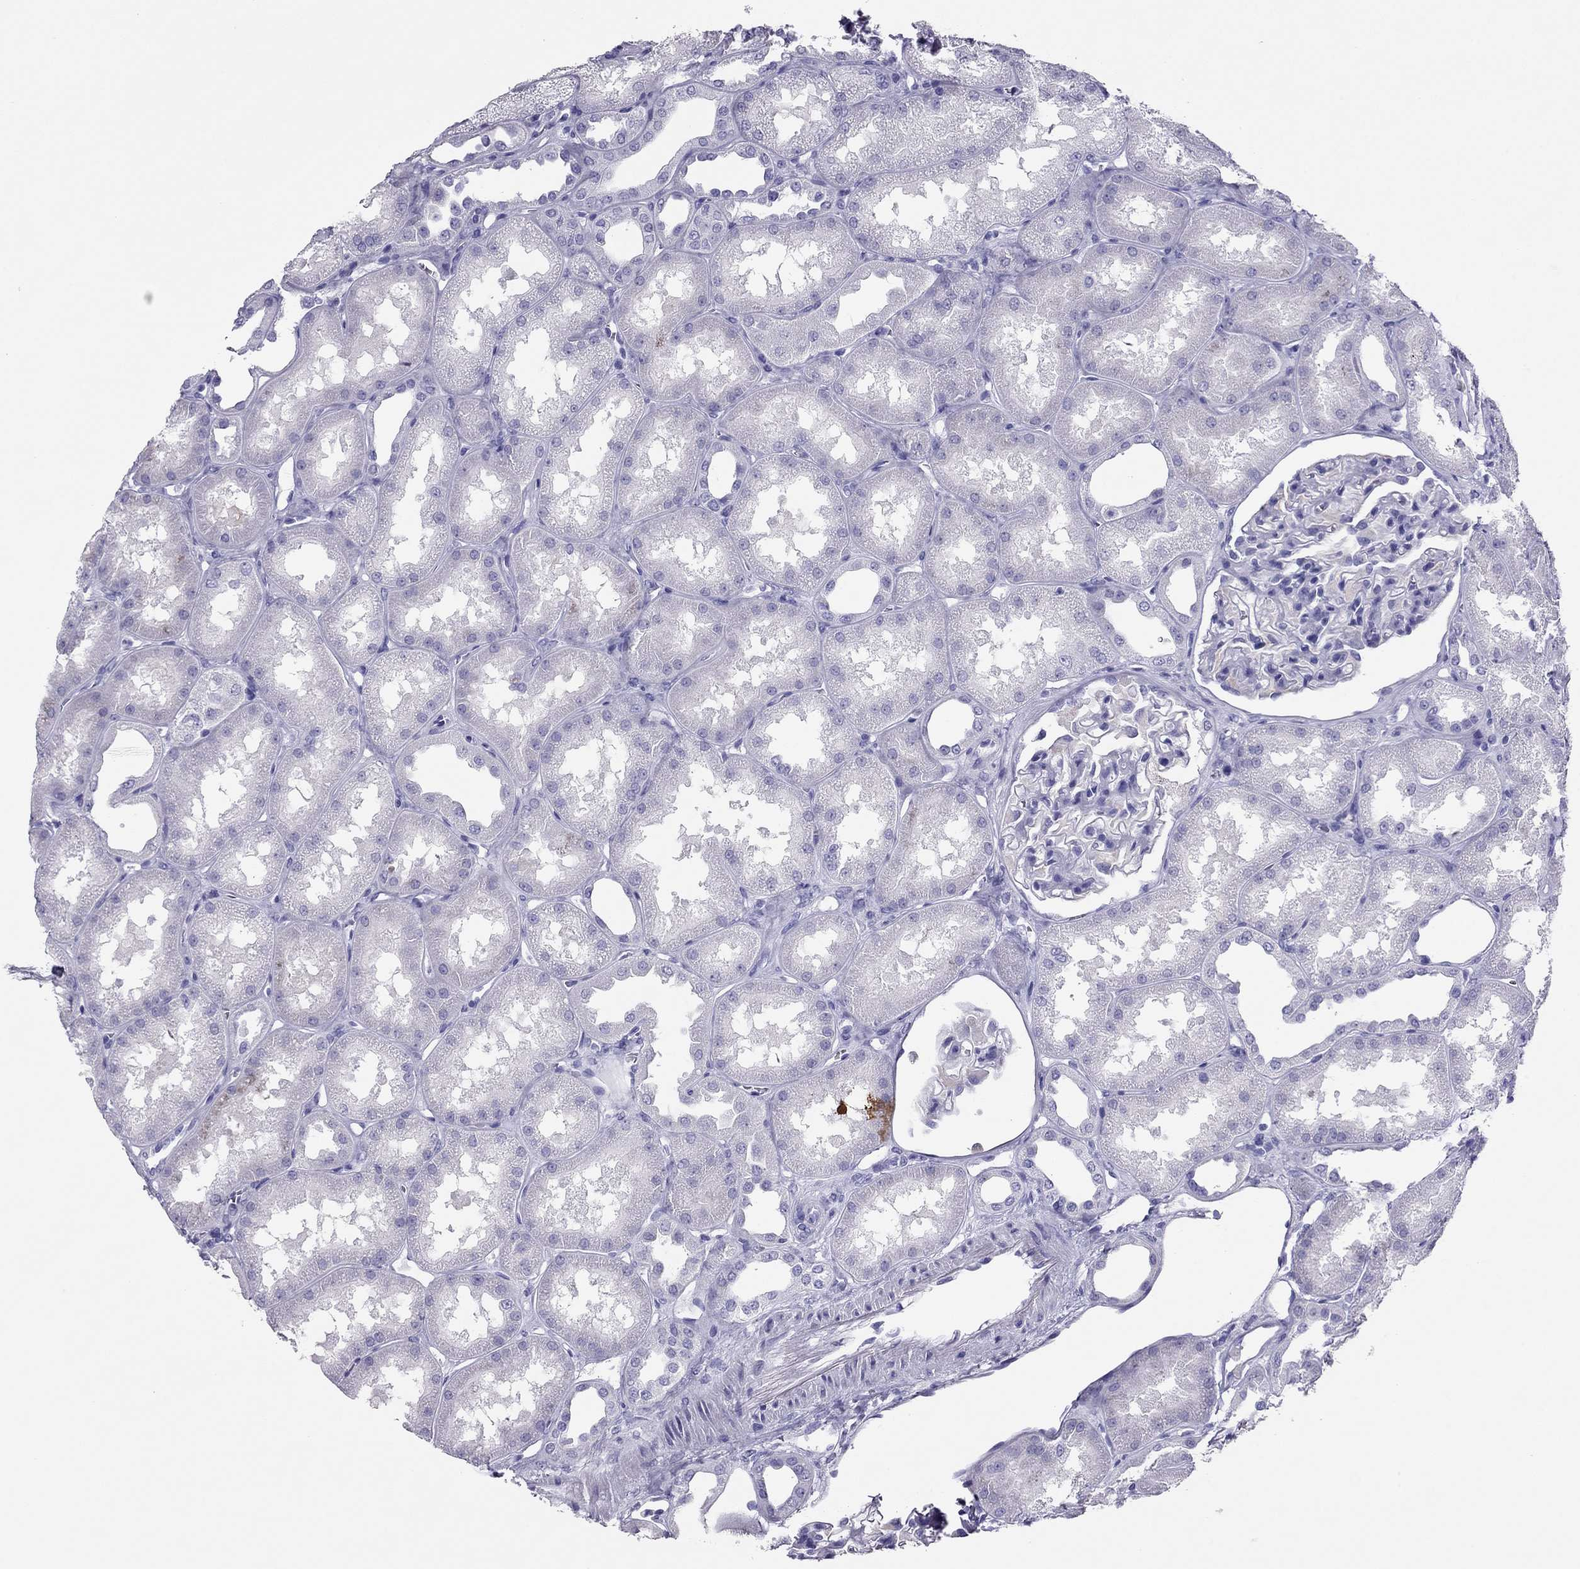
{"staining": {"intensity": "negative", "quantity": "none", "location": "none"}, "tissue": "kidney", "cell_type": "Cells in glomeruli", "image_type": "normal", "snomed": [{"axis": "morphology", "description": "Normal tissue, NOS"}, {"axis": "topography", "description": "Kidney"}], "caption": "The photomicrograph reveals no significant positivity in cells in glomeruli of kidney.", "gene": "PDE6A", "patient": {"sex": "male", "age": 61}}